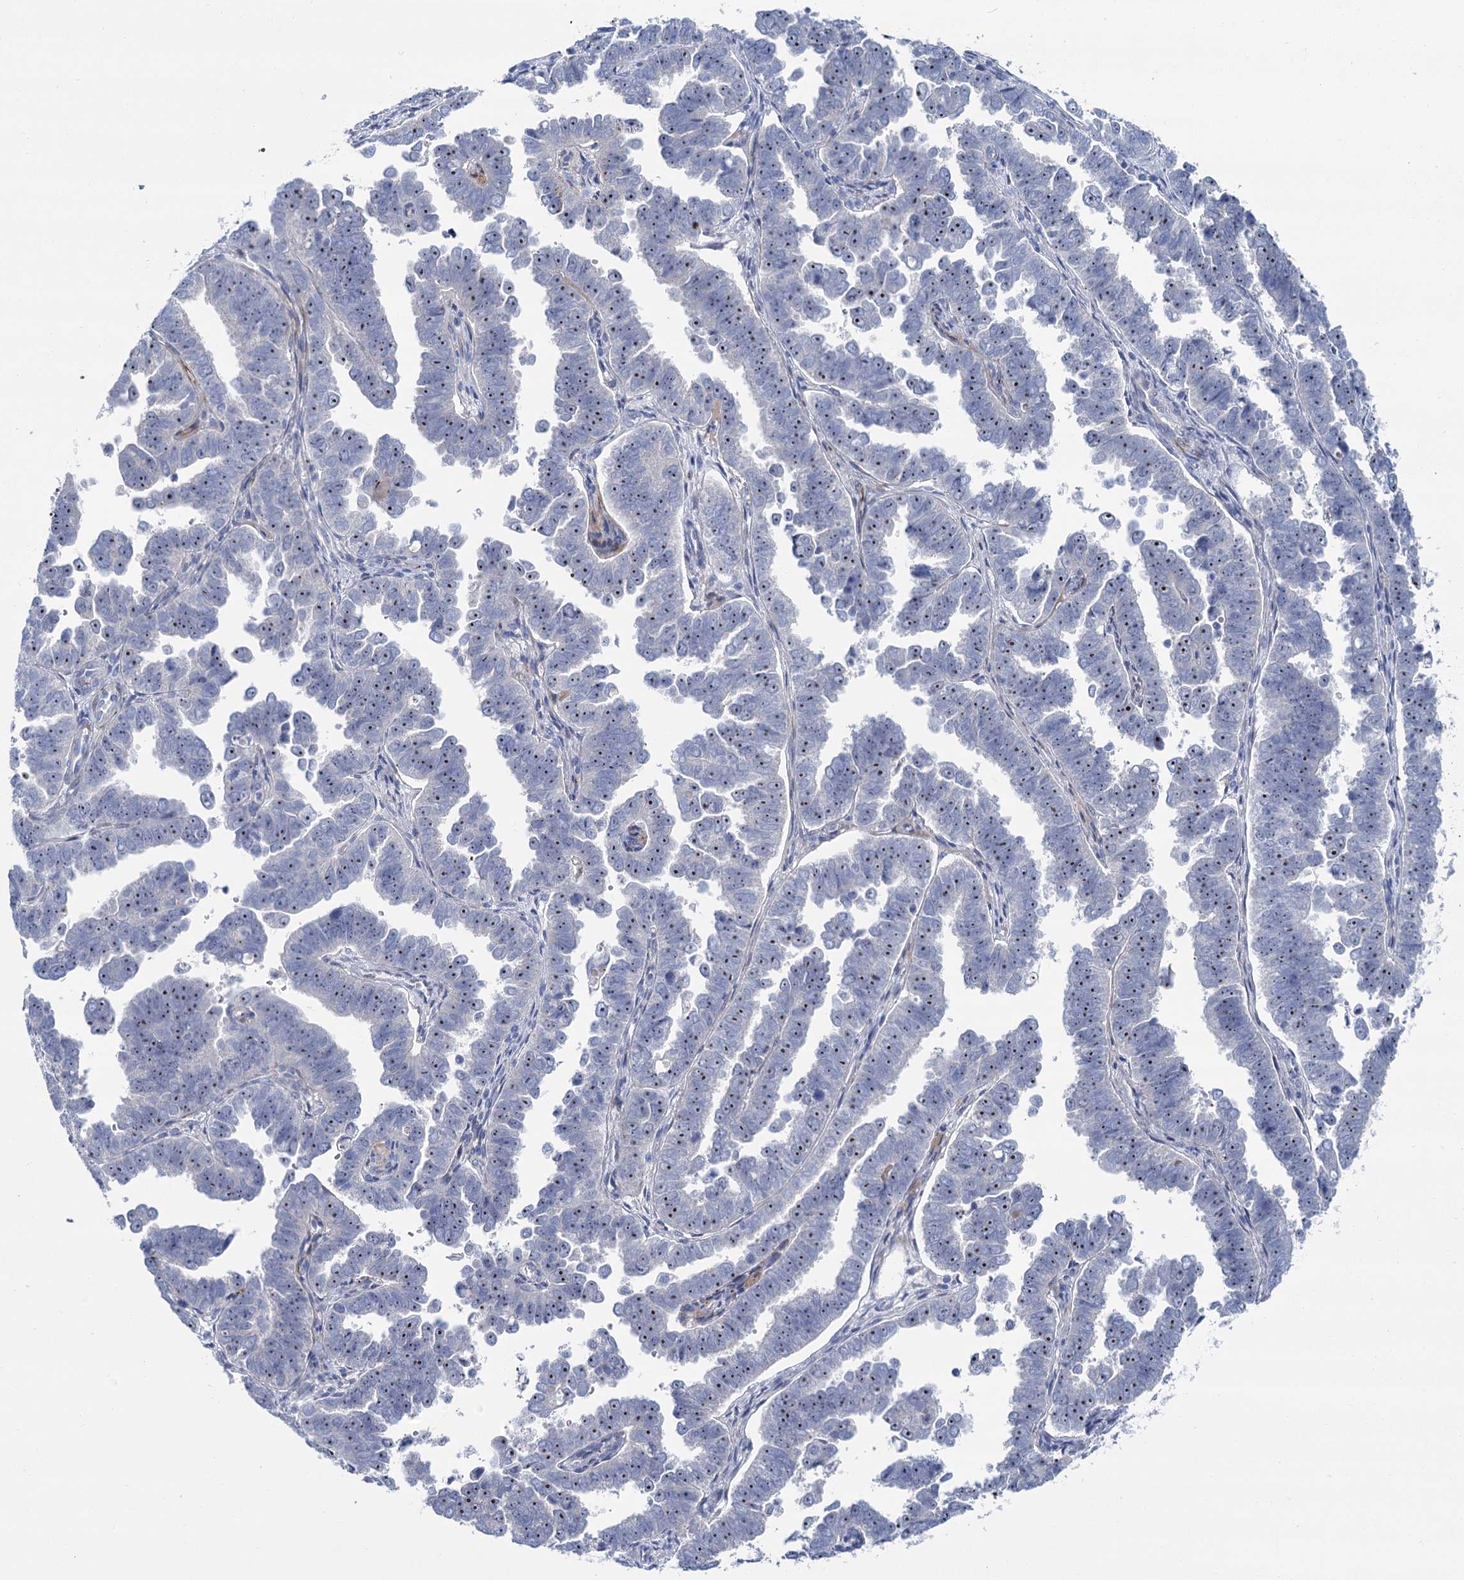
{"staining": {"intensity": "moderate", "quantity": "25%-75%", "location": "nuclear"}, "tissue": "endometrial cancer", "cell_type": "Tumor cells", "image_type": "cancer", "snomed": [{"axis": "morphology", "description": "Adenocarcinoma, NOS"}, {"axis": "topography", "description": "Endometrium"}], "caption": "There is medium levels of moderate nuclear positivity in tumor cells of adenocarcinoma (endometrial), as demonstrated by immunohistochemical staining (brown color).", "gene": "SH3TC2", "patient": {"sex": "female", "age": 75}}